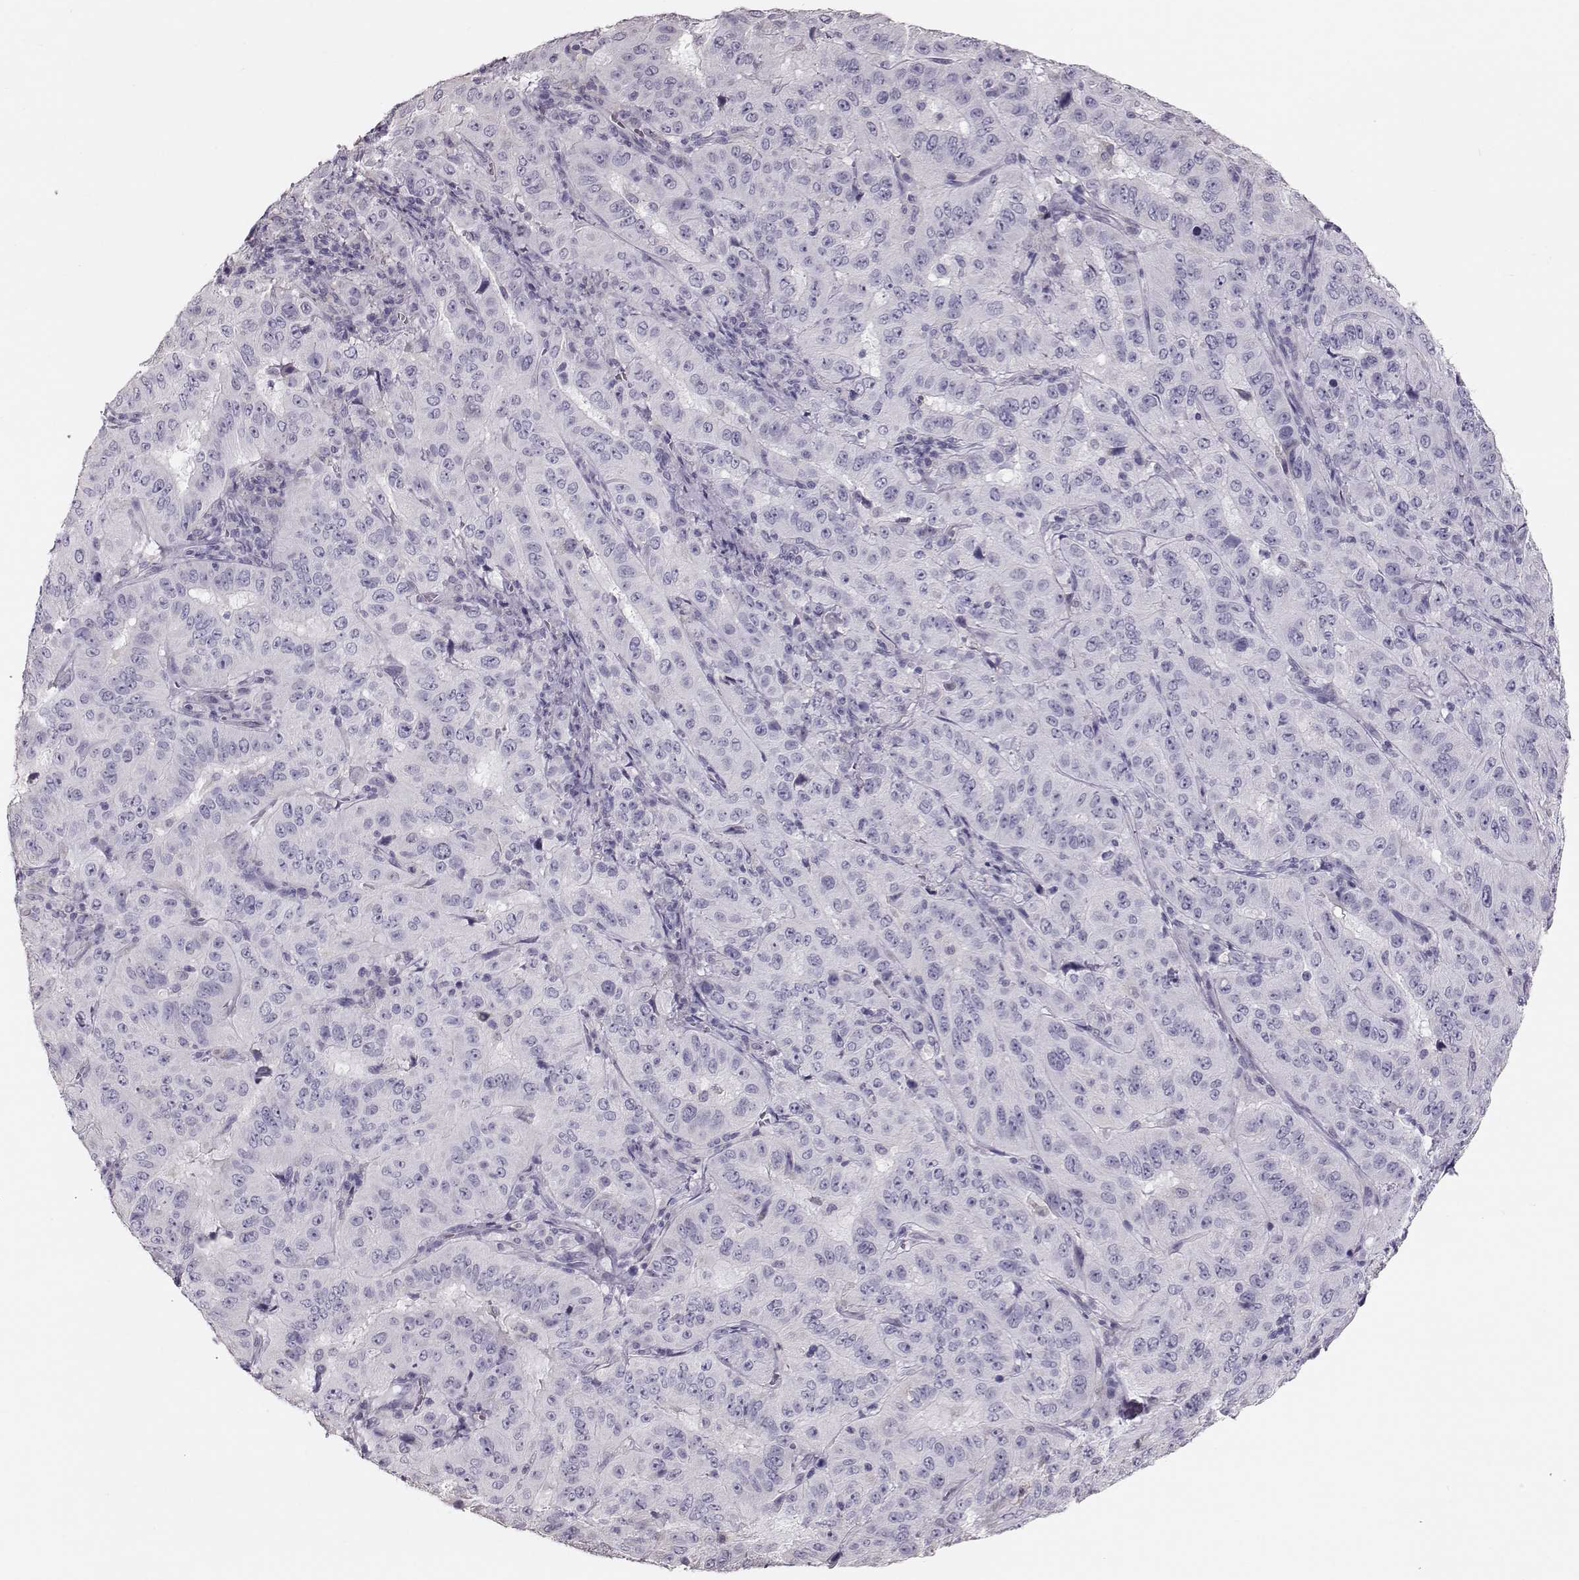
{"staining": {"intensity": "negative", "quantity": "none", "location": "none"}, "tissue": "pancreatic cancer", "cell_type": "Tumor cells", "image_type": "cancer", "snomed": [{"axis": "morphology", "description": "Adenocarcinoma, NOS"}, {"axis": "topography", "description": "Pancreas"}], "caption": "This is an immunohistochemistry micrograph of human pancreatic cancer (adenocarcinoma). There is no positivity in tumor cells.", "gene": "POU1F1", "patient": {"sex": "male", "age": 63}}